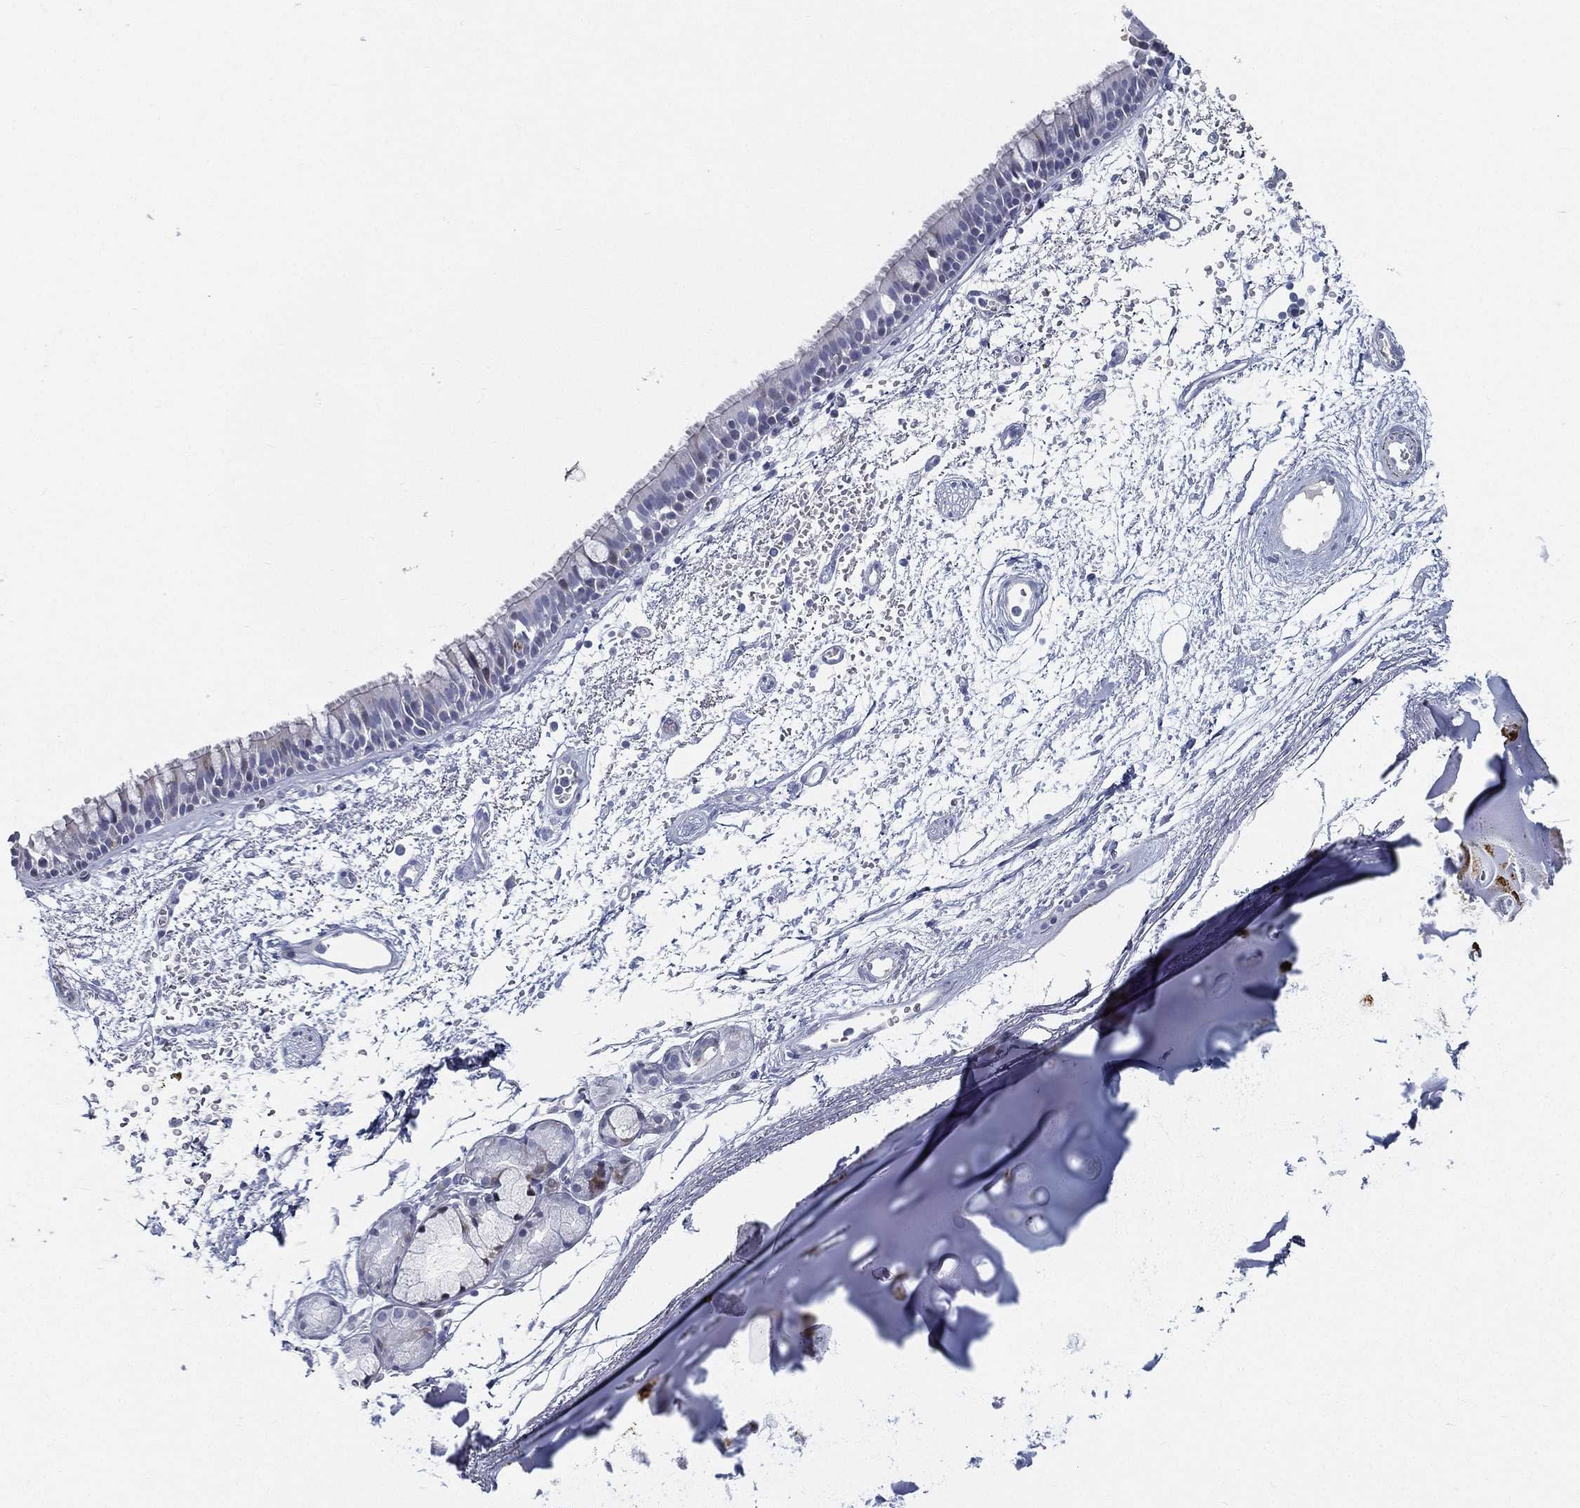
{"staining": {"intensity": "negative", "quantity": "none", "location": "none"}, "tissue": "bronchus", "cell_type": "Respiratory epithelial cells", "image_type": "normal", "snomed": [{"axis": "morphology", "description": "Normal tissue, NOS"}, {"axis": "topography", "description": "Cartilage tissue"}, {"axis": "topography", "description": "Bronchus"}], "caption": "Respiratory epithelial cells show no significant protein positivity in benign bronchus. Nuclei are stained in blue.", "gene": "SPPL2C", "patient": {"sex": "male", "age": 66}}